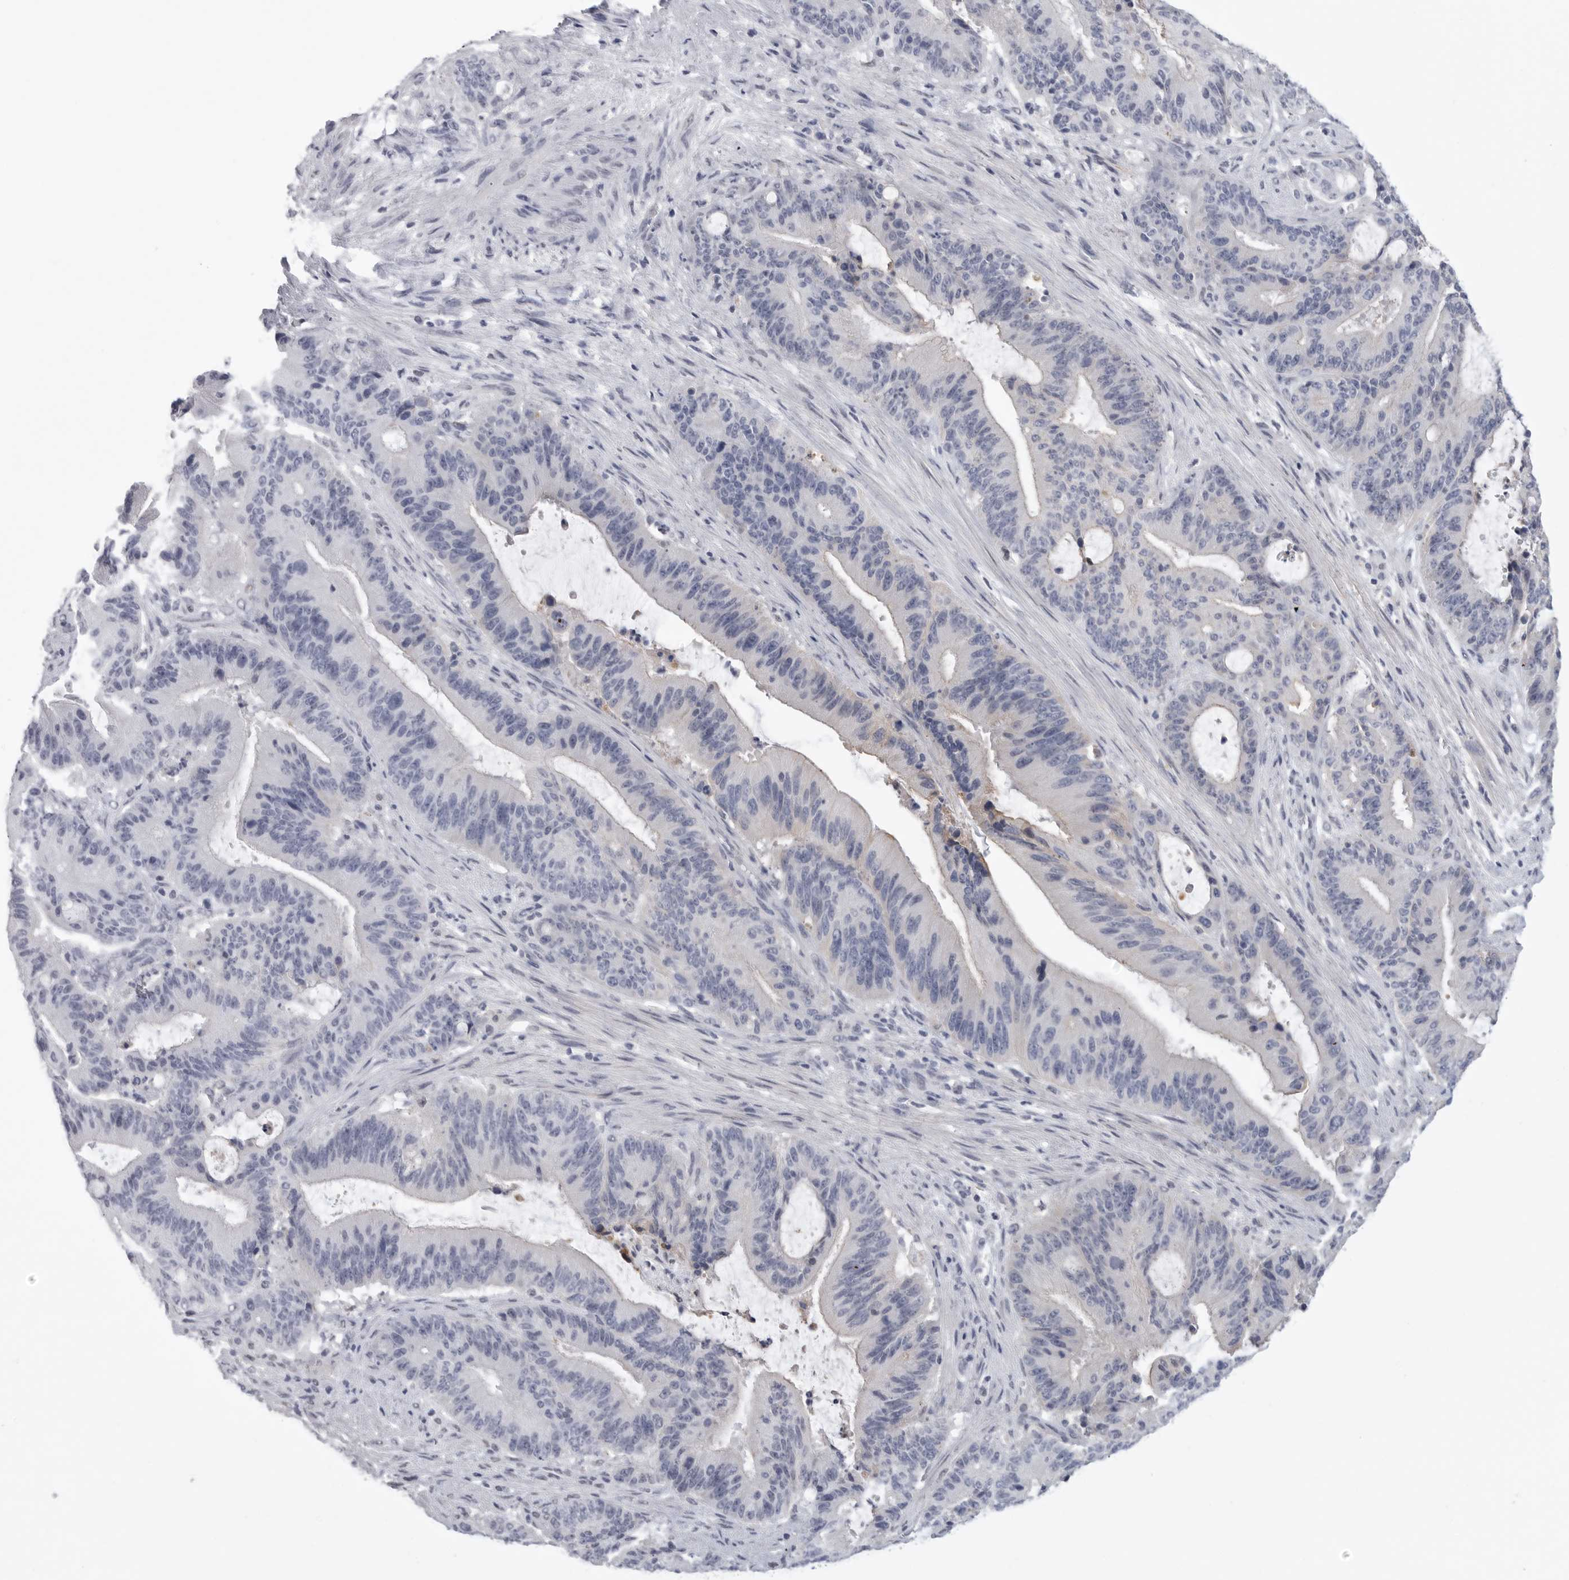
{"staining": {"intensity": "moderate", "quantity": "<25%", "location": "cytoplasmic/membranous"}, "tissue": "liver cancer", "cell_type": "Tumor cells", "image_type": "cancer", "snomed": [{"axis": "morphology", "description": "Normal tissue, NOS"}, {"axis": "morphology", "description": "Cholangiocarcinoma"}, {"axis": "topography", "description": "Liver"}, {"axis": "topography", "description": "Peripheral nerve tissue"}], "caption": "Moderate cytoplasmic/membranous staining for a protein is appreciated in approximately <25% of tumor cells of liver cancer using immunohistochemistry (IHC).", "gene": "NECTIN1", "patient": {"sex": "female", "age": 73}}